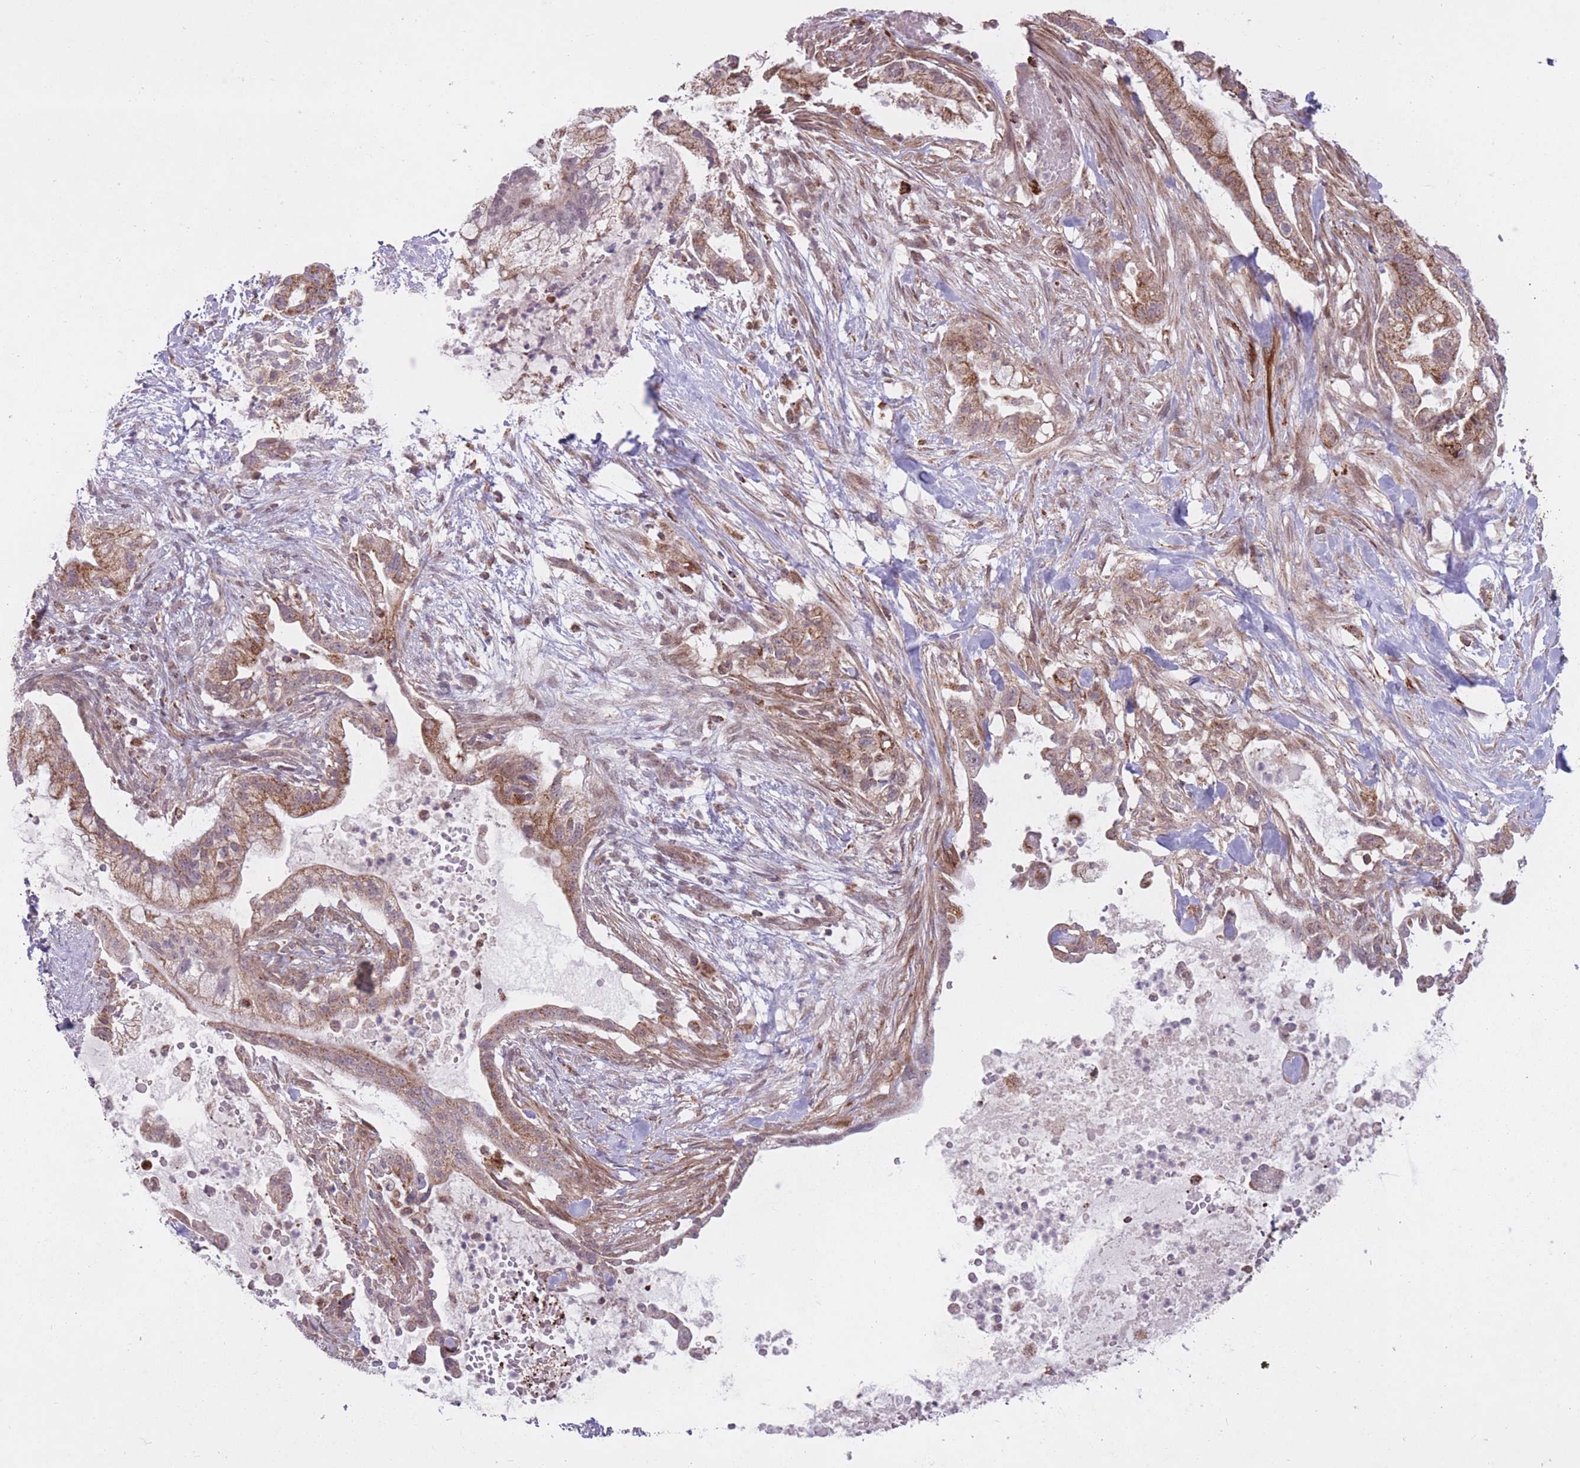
{"staining": {"intensity": "moderate", "quantity": ">75%", "location": "cytoplasmic/membranous"}, "tissue": "pancreatic cancer", "cell_type": "Tumor cells", "image_type": "cancer", "snomed": [{"axis": "morphology", "description": "Adenocarcinoma, NOS"}, {"axis": "topography", "description": "Pancreas"}], "caption": "Adenocarcinoma (pancreatic) stained with DAB (3,3'-diaminobenzidine) immunohistochemistry reveals medium levels of moderate cytoplasmic/membranous staining in about >75% of tumor cells. Using DAB (brown) and hematoxylin (blue) stains, captured at high magnification using brightfield microscopy.", "gene": "DPYSL4", "patient": {"sex": "male", "age": 44}}